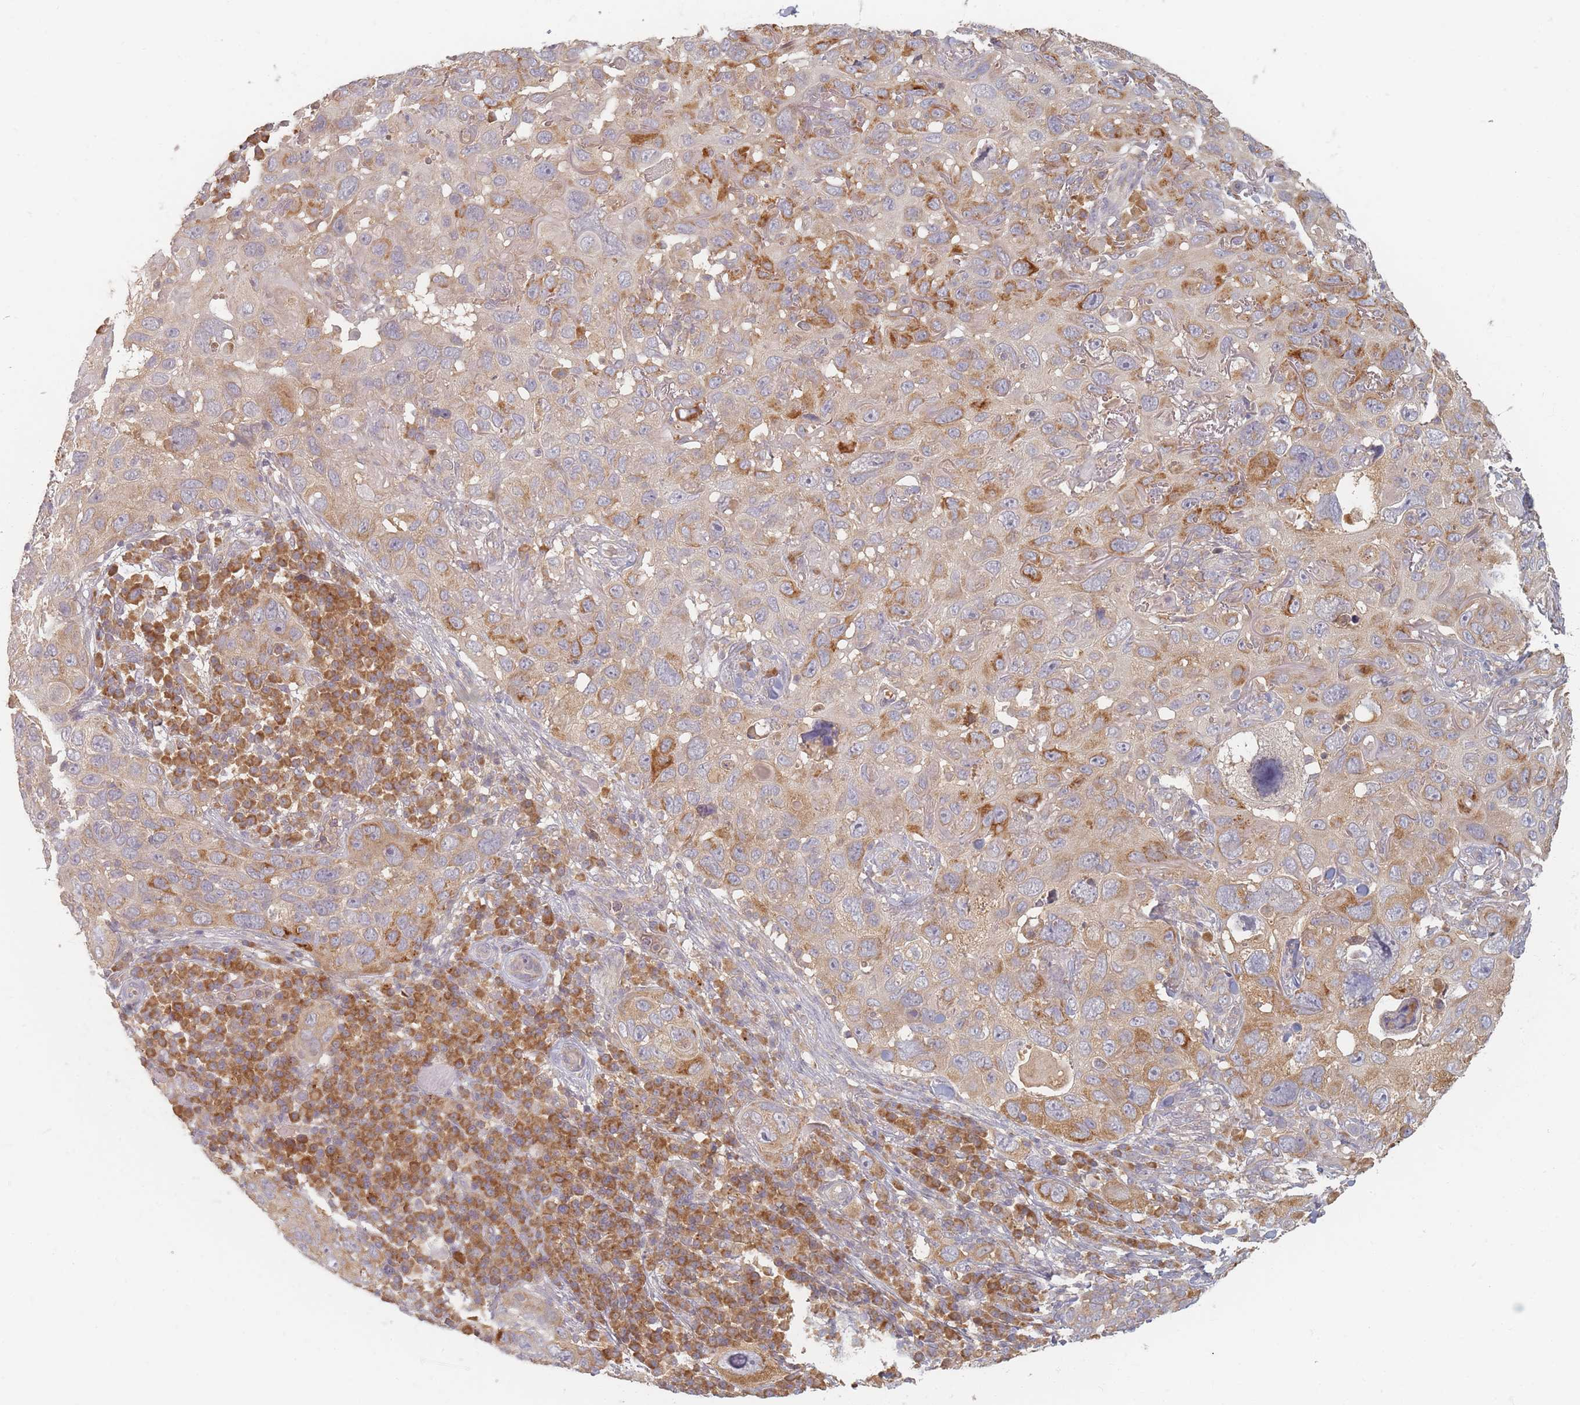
{"staining": {"intensity": "moderate", "quantity": "<25%", "location": "cytoplasmic/membranous"}, "tissue": "skin cancer", "cell_type": "Tumor cells", "image_type": "cancer", "snomed": [{"axis": "morphology", "description": "Squamous cell carcinoma in situ, NOS"}, {"axis": "morphology", "description": "Squamous cell carcinoma, NOS"}, {"axis": "topography", "description": "Skin"}], "caption": "IHC (DAB) staining of human skin squamous cell carcinoma in situ demonstrates moderate cytoplasmic/membranous protein expression in about <25% of tumor cells.", "gene": "SLC35F3", "patient": {"sex": "male", "age": 93}}